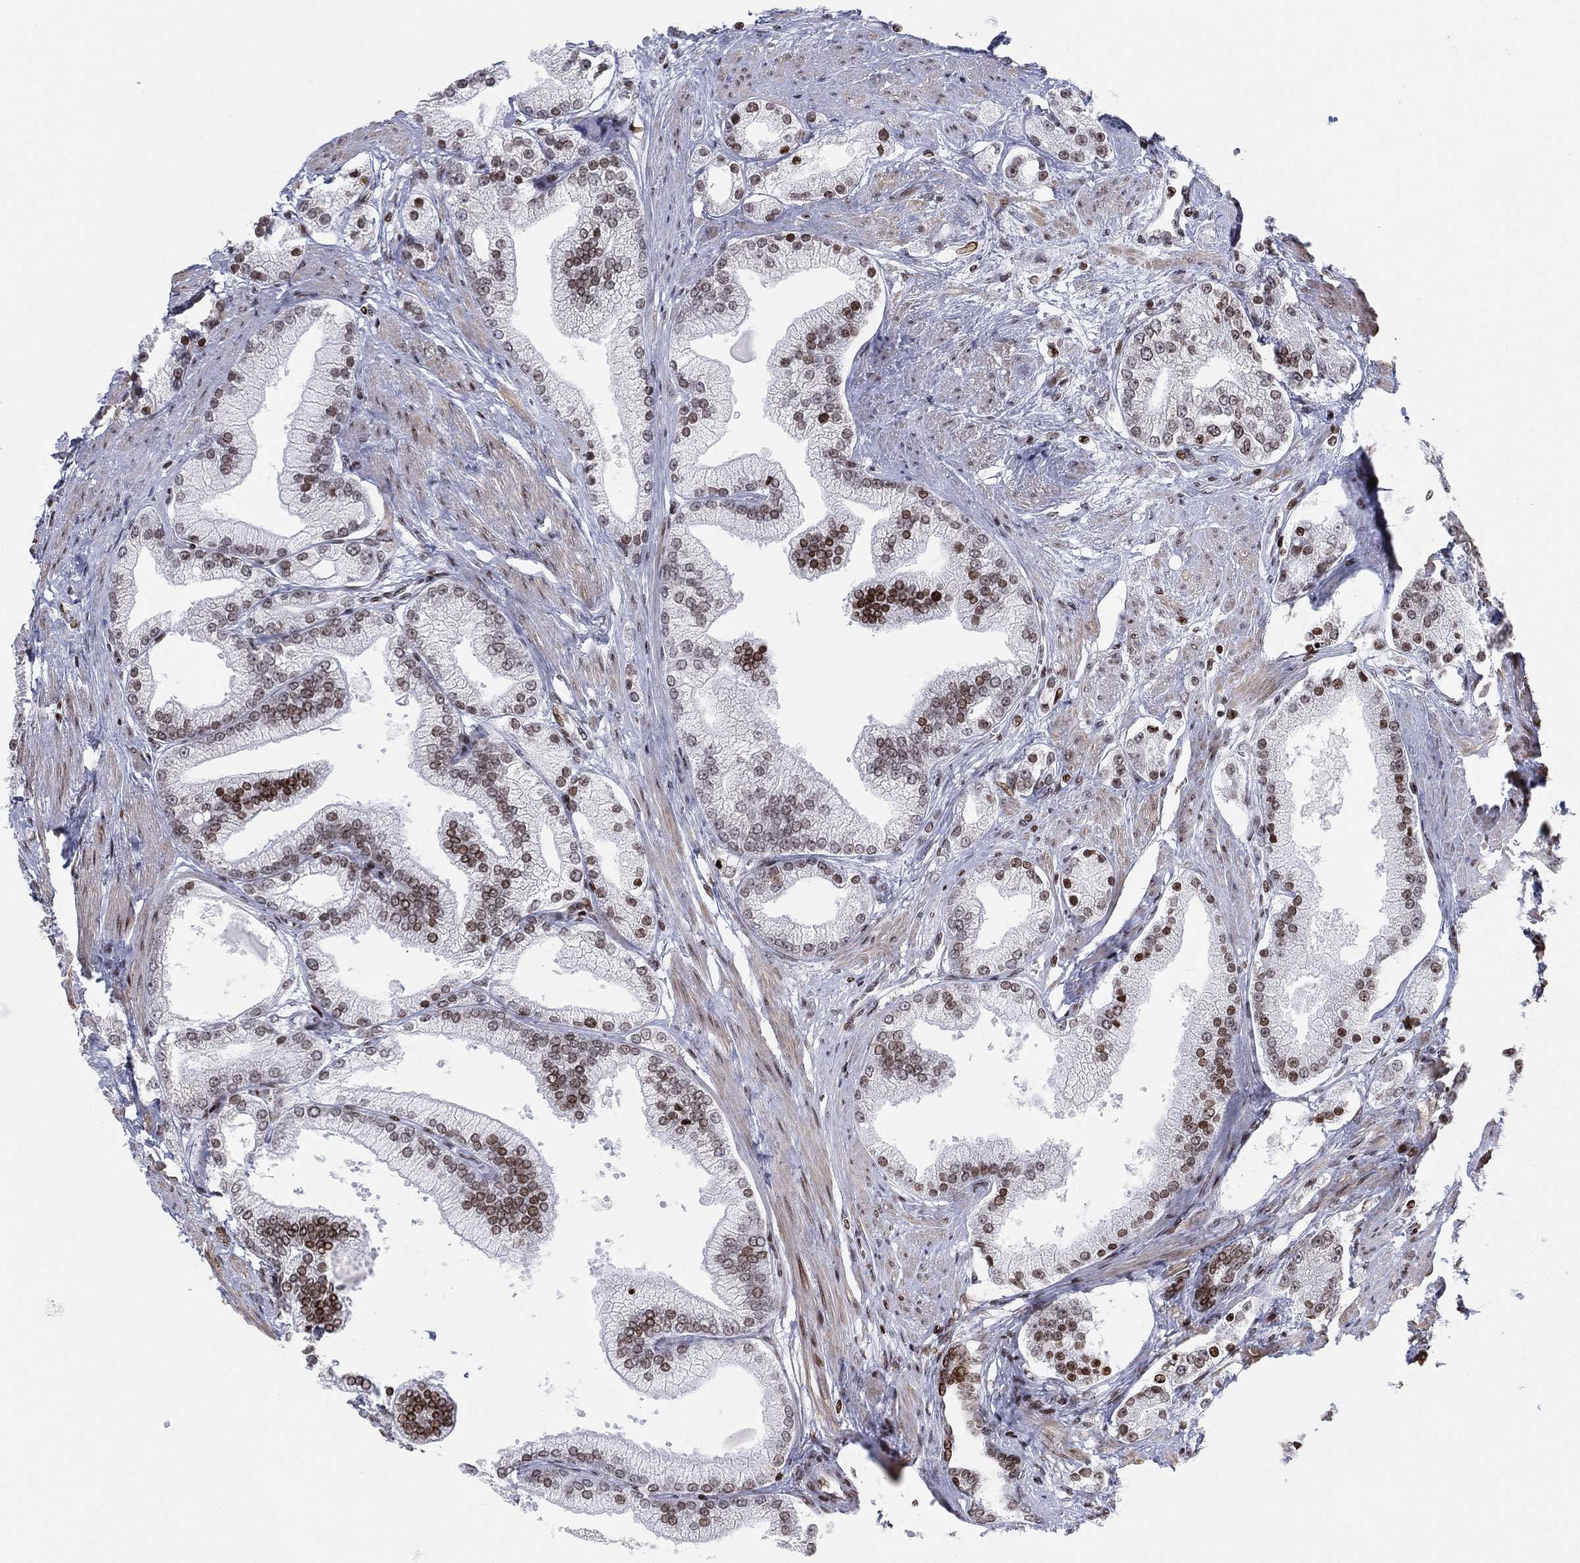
{"staining": {"intensity": "moderate", "quantity": "25%-75%", "location": "nuclear"}, "tissue": "prostate cancer", "cell_type": "Tumor cells", "image_type": "cancer", "snomed": [{"axis": "morphology", "description": "Adenocarcinoma, NOS"}, {"axis": "topography", "description": "Prostate and seminal vesicle, NOS"}, {"axis": "topography", "description": "Prostate"}], "caption": "Prostate adenocarcinoma stained with immunohistochemistry (IHC) reveals moderate nuclear staining in approximately 25%-75% of tumor cells.", "gene": "MFSD14A", "patient": {"sex": "male", "age": 67}}